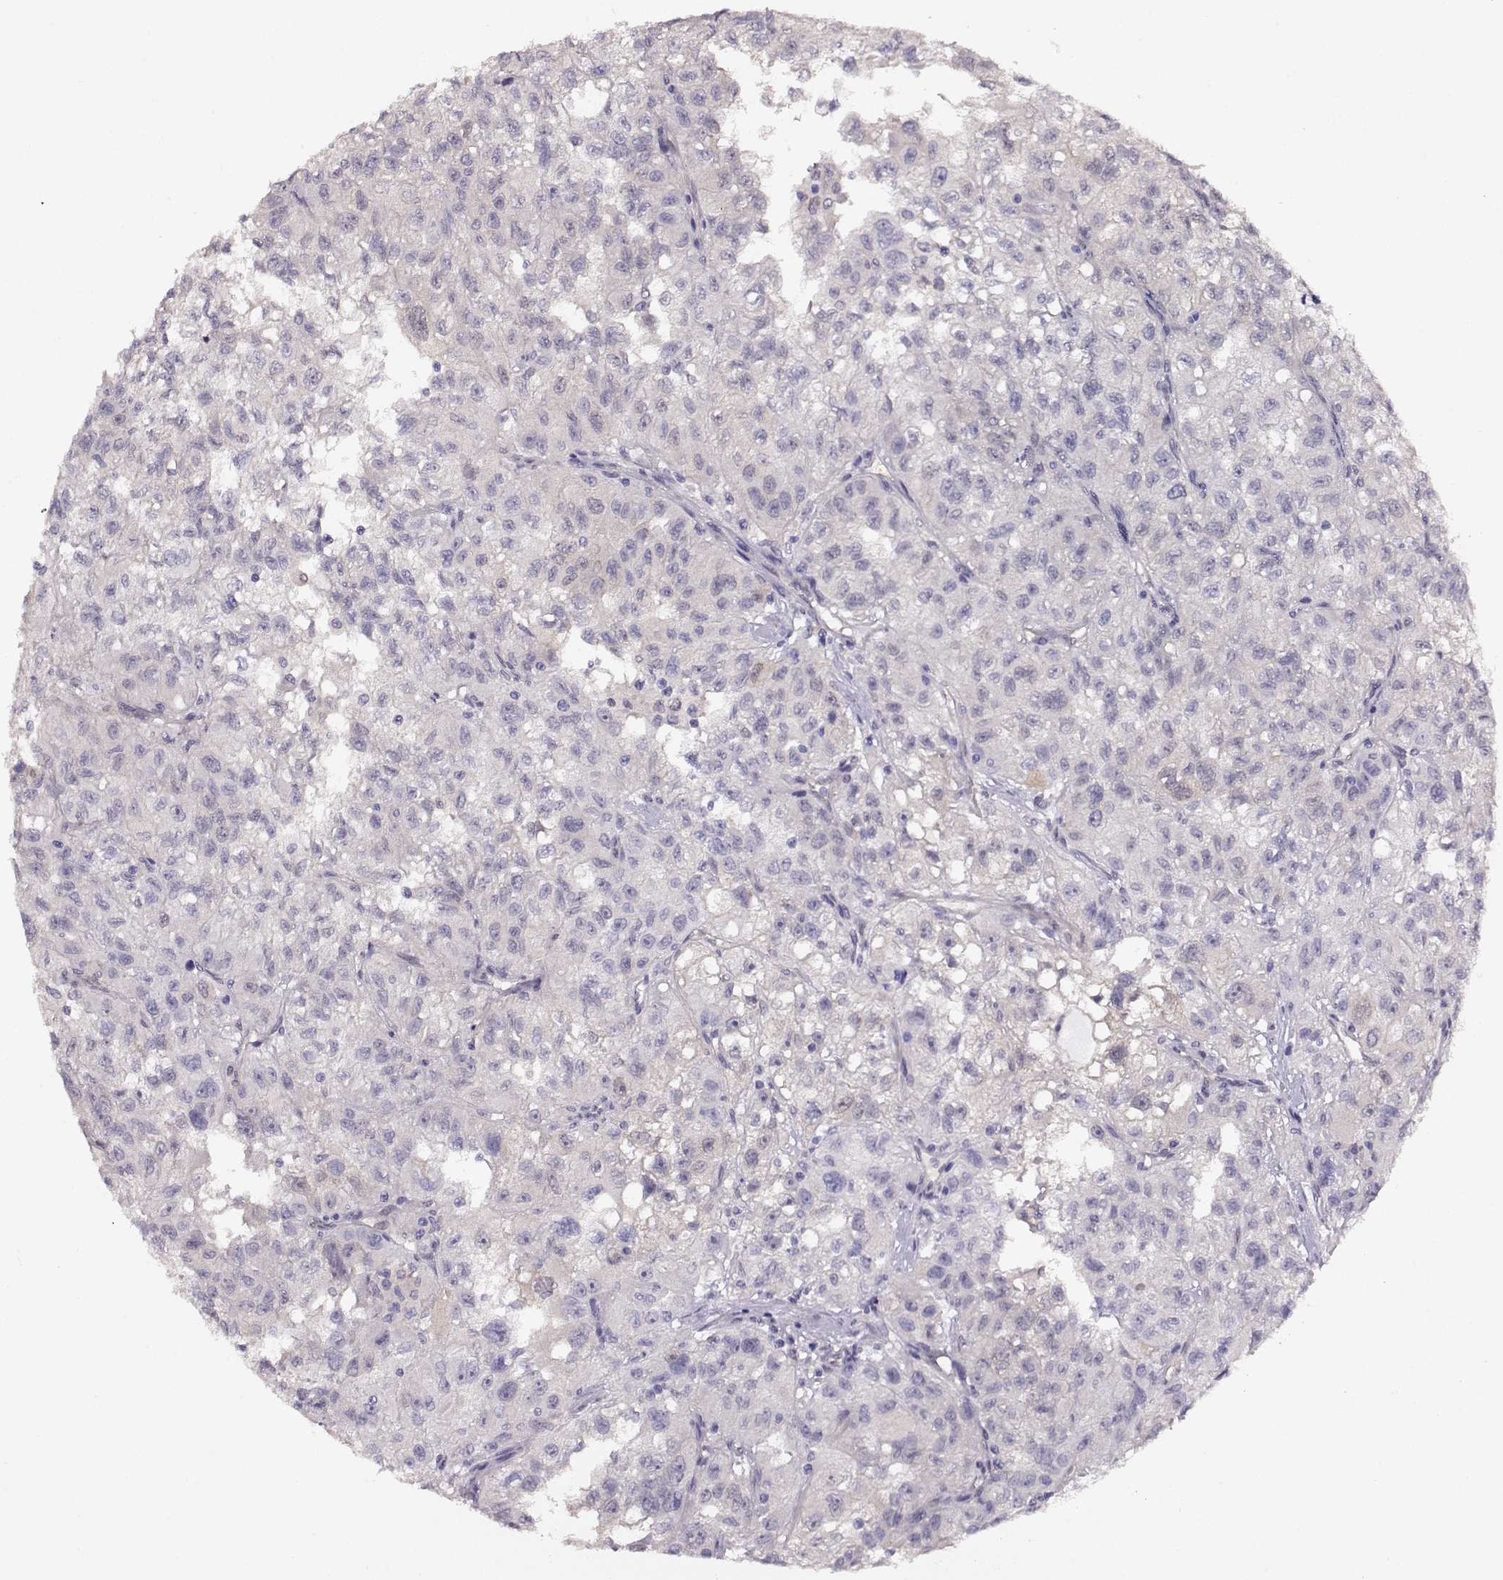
{"staining": {"intensity": "negative", "quantity": "none", "location": "none"}, "tissue": "renal cancer", "cell_type": "Tumor cells", "image_type": "cancer", "snomed": [{"axis": "morphology", "description": "Adenocarcinoma, NOS"}, {"axis": "topography", "description": "Kidney"}], "caption": "Immunohistochemistry (IHC) image of neoplastic tissue: human renal cancer (adenocarcinoma) stained with DAB (3,3'-diaminobenzidine) demonstrates no significant protein staining in tumor cells.", "gene": "CCR8", "patient": {"sex": "male", "age": 64}}